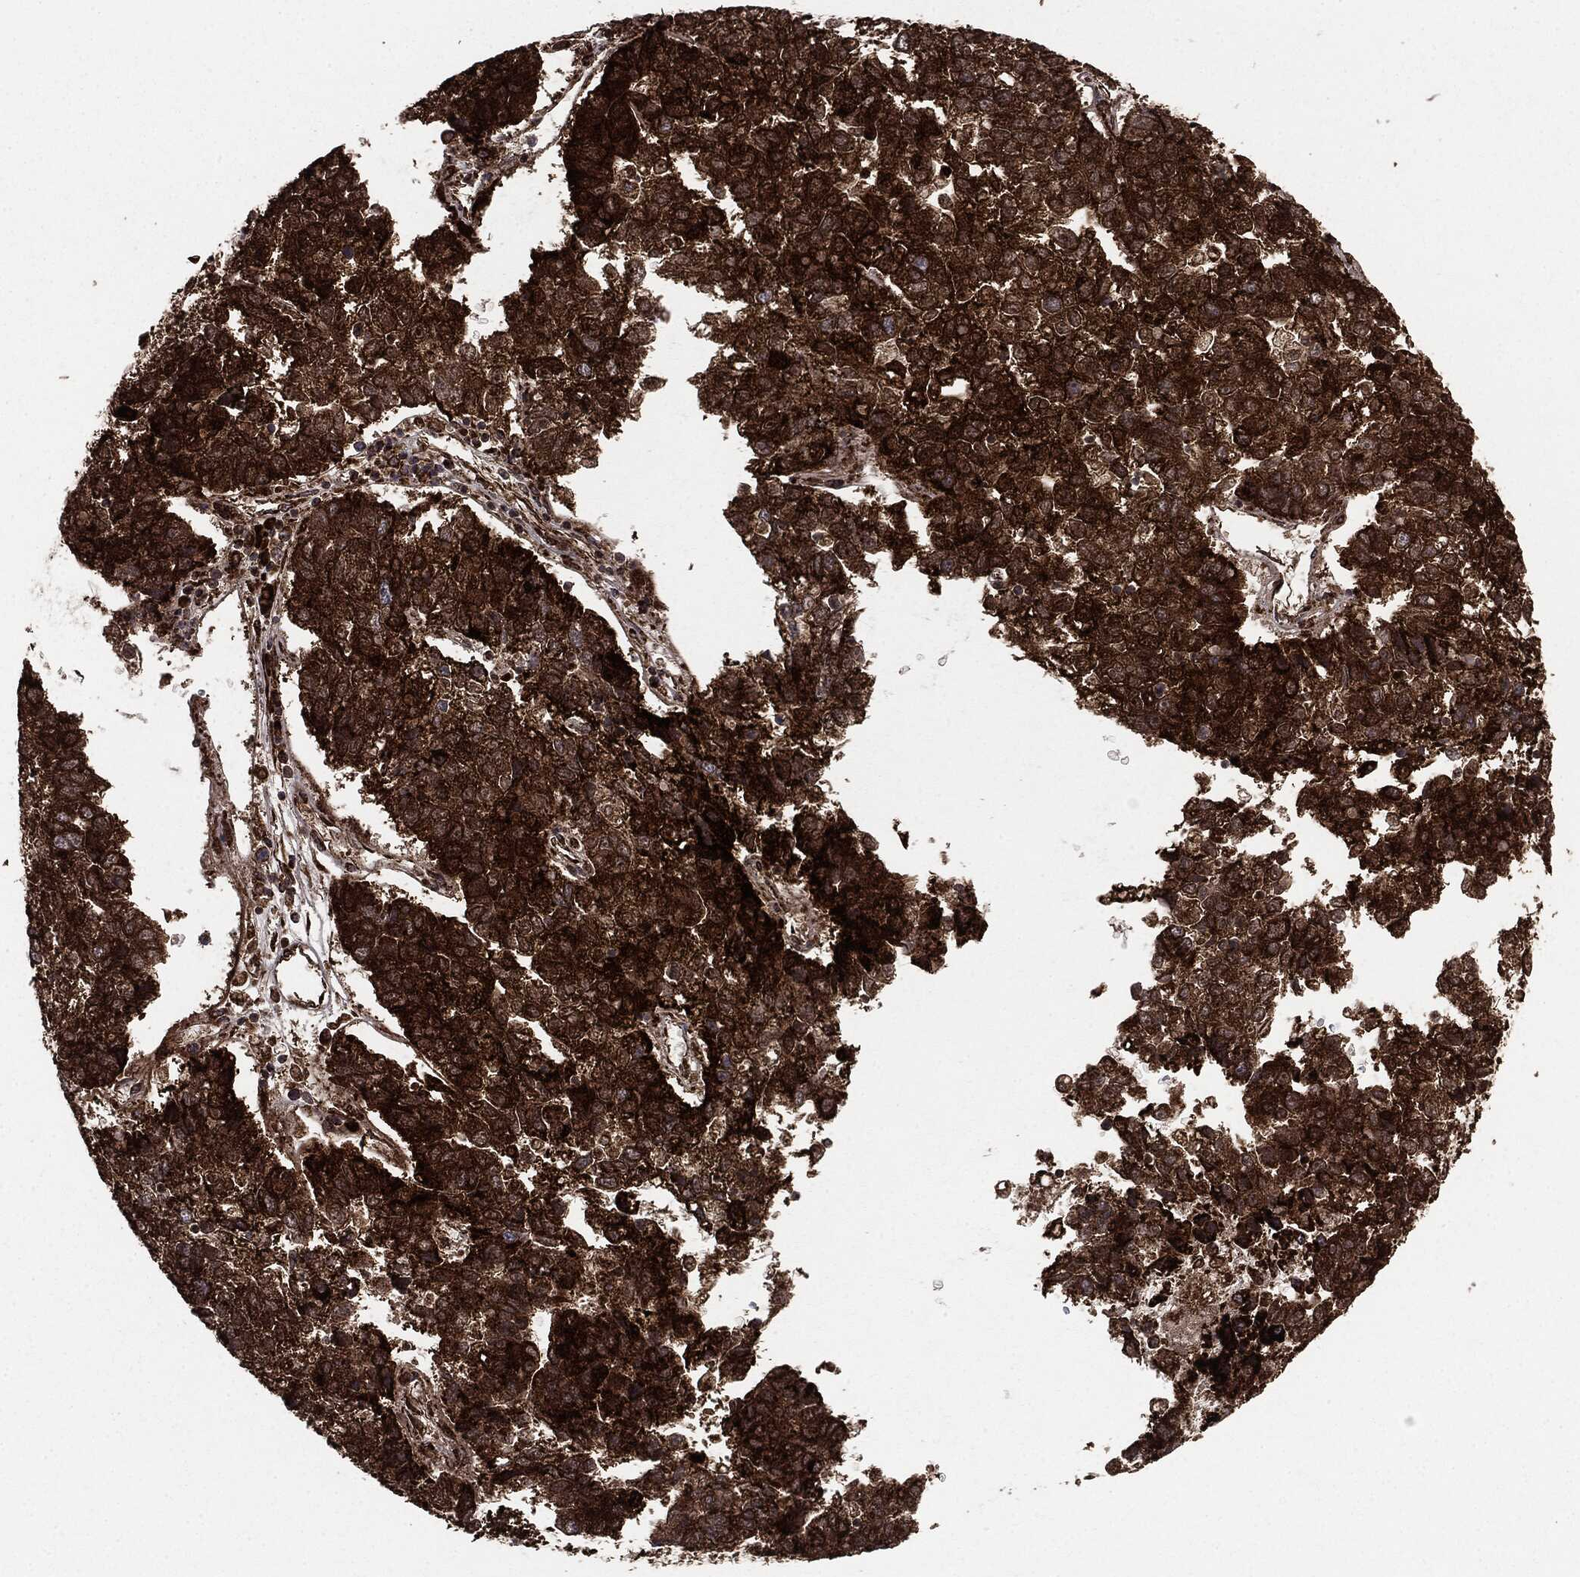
{"staining": {"intensity": "strong", "quantity": ">75%", "location": "cytoplasmic/membranous"}, "tissue": "pancreatic cancer", "cell_type": "Tumor cells", "image_type": "cancer", "snomed": [{"axis": "morphology", "description": "Adenocarcinoma, NOS"}, {"axis": "topography", "description": "Pancreas"}], "caption": "Immunohistochemical staining of pancreatic adenocarcinoma shows strong cytoplasmic/membranous protein staining in about >75% of tumor cells. (Brightfield microscopy of DAB IHC at high magnification).", "gene": "MAP2K1", "patient": {"sex": "female", "age": 61}}